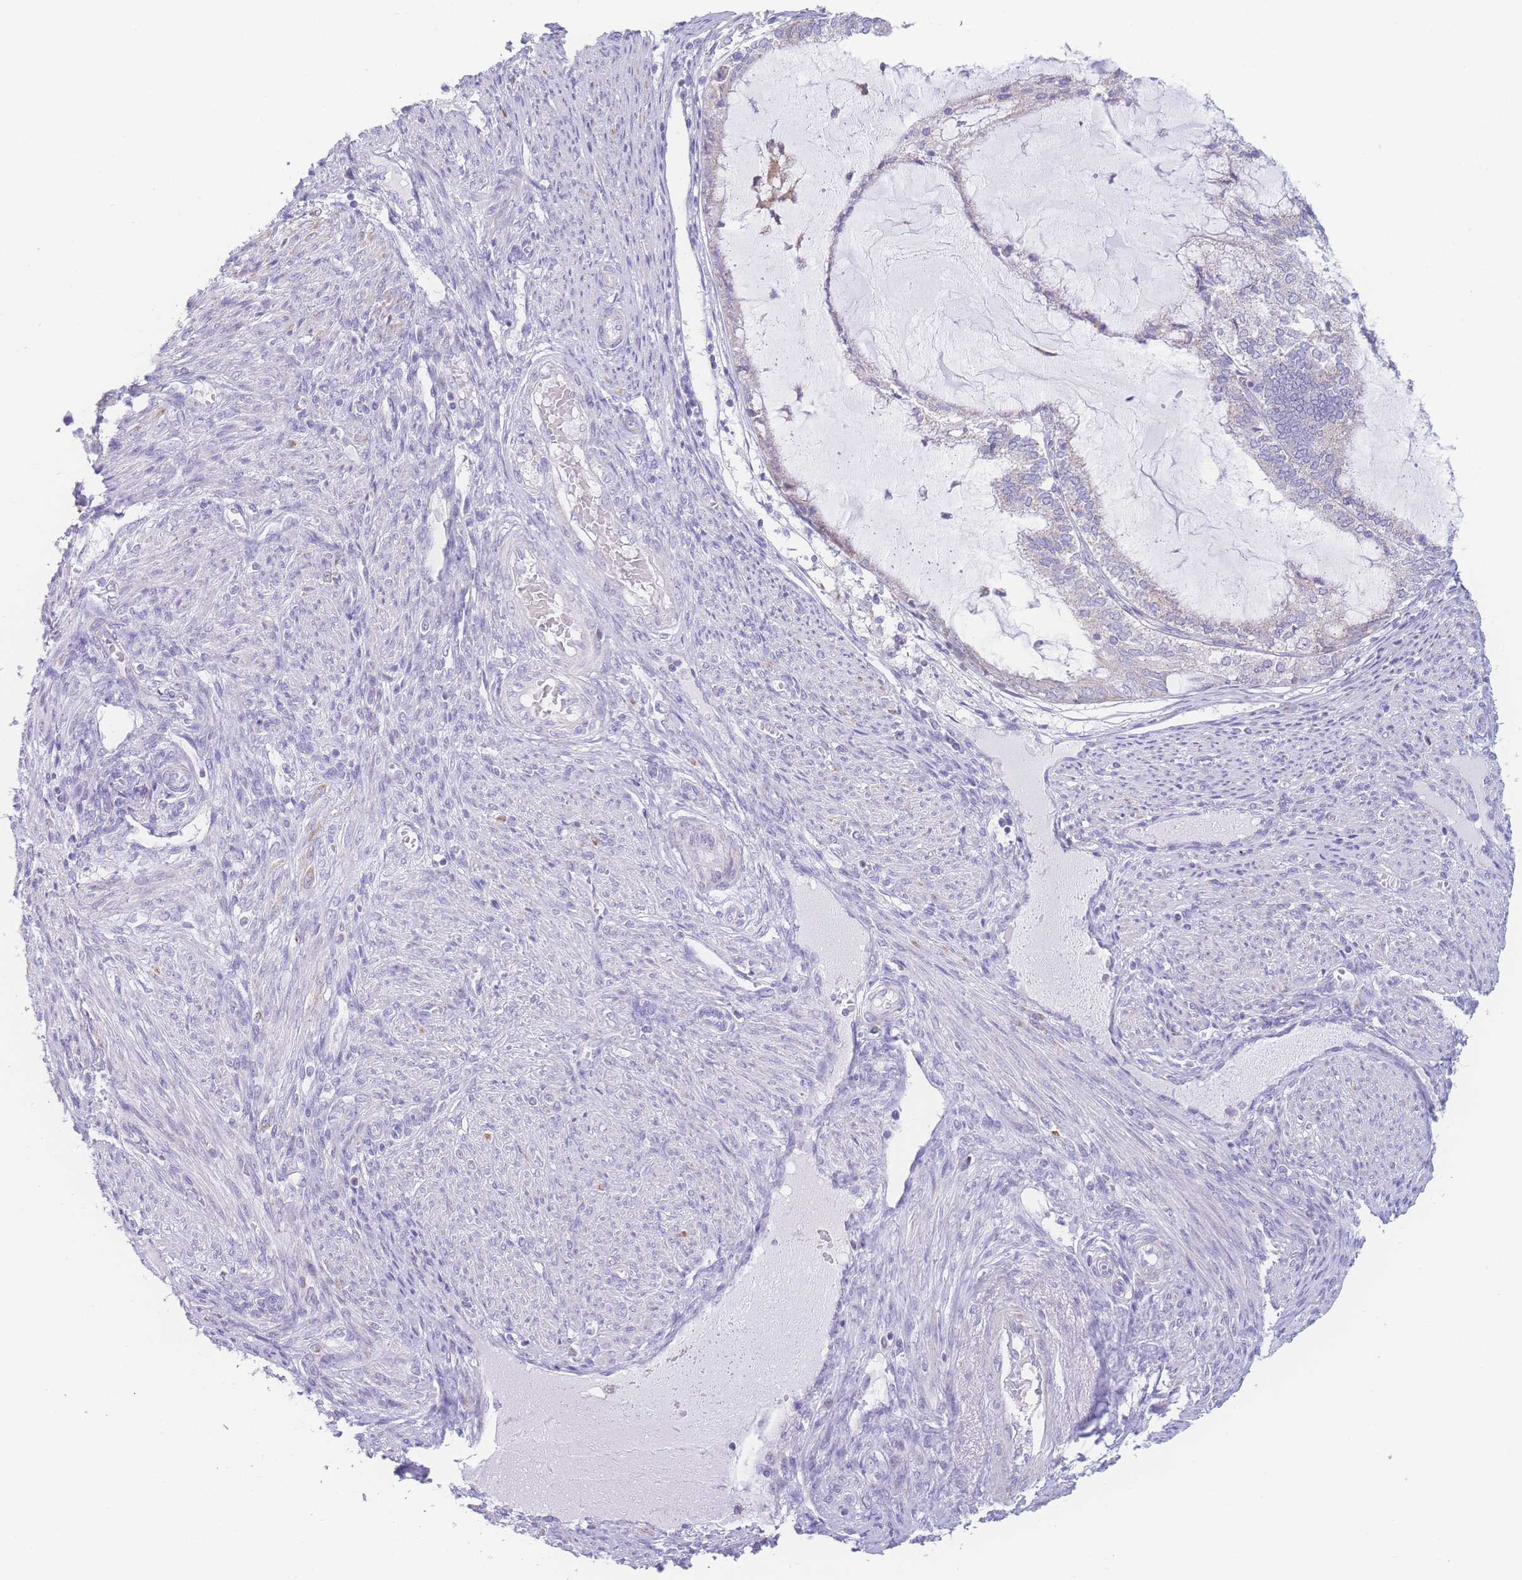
{"staining": {"intensity": "negative", "quantity": "none", "location": "none"}, "tissue": "endometrial cancer", "cell_type": "Tumor cells", "image_type": "cancer", "snomed": [{"axis": "morphology", "description": "Adenocarcinoma, NOS"}, {"axis": "topography", "description": "Endometrium"}], "caption": "DAB immunohistochemical staining of endometrial cancer (adenocarcinoma) shows no significant staining in tumor cells. (DAB (3,3'-diaminobenzidine) IHC visualized using brightfield microscopy, high magnification).", "gene": "NBEAL1", "patient": {"sex": "female", "age": 81}}